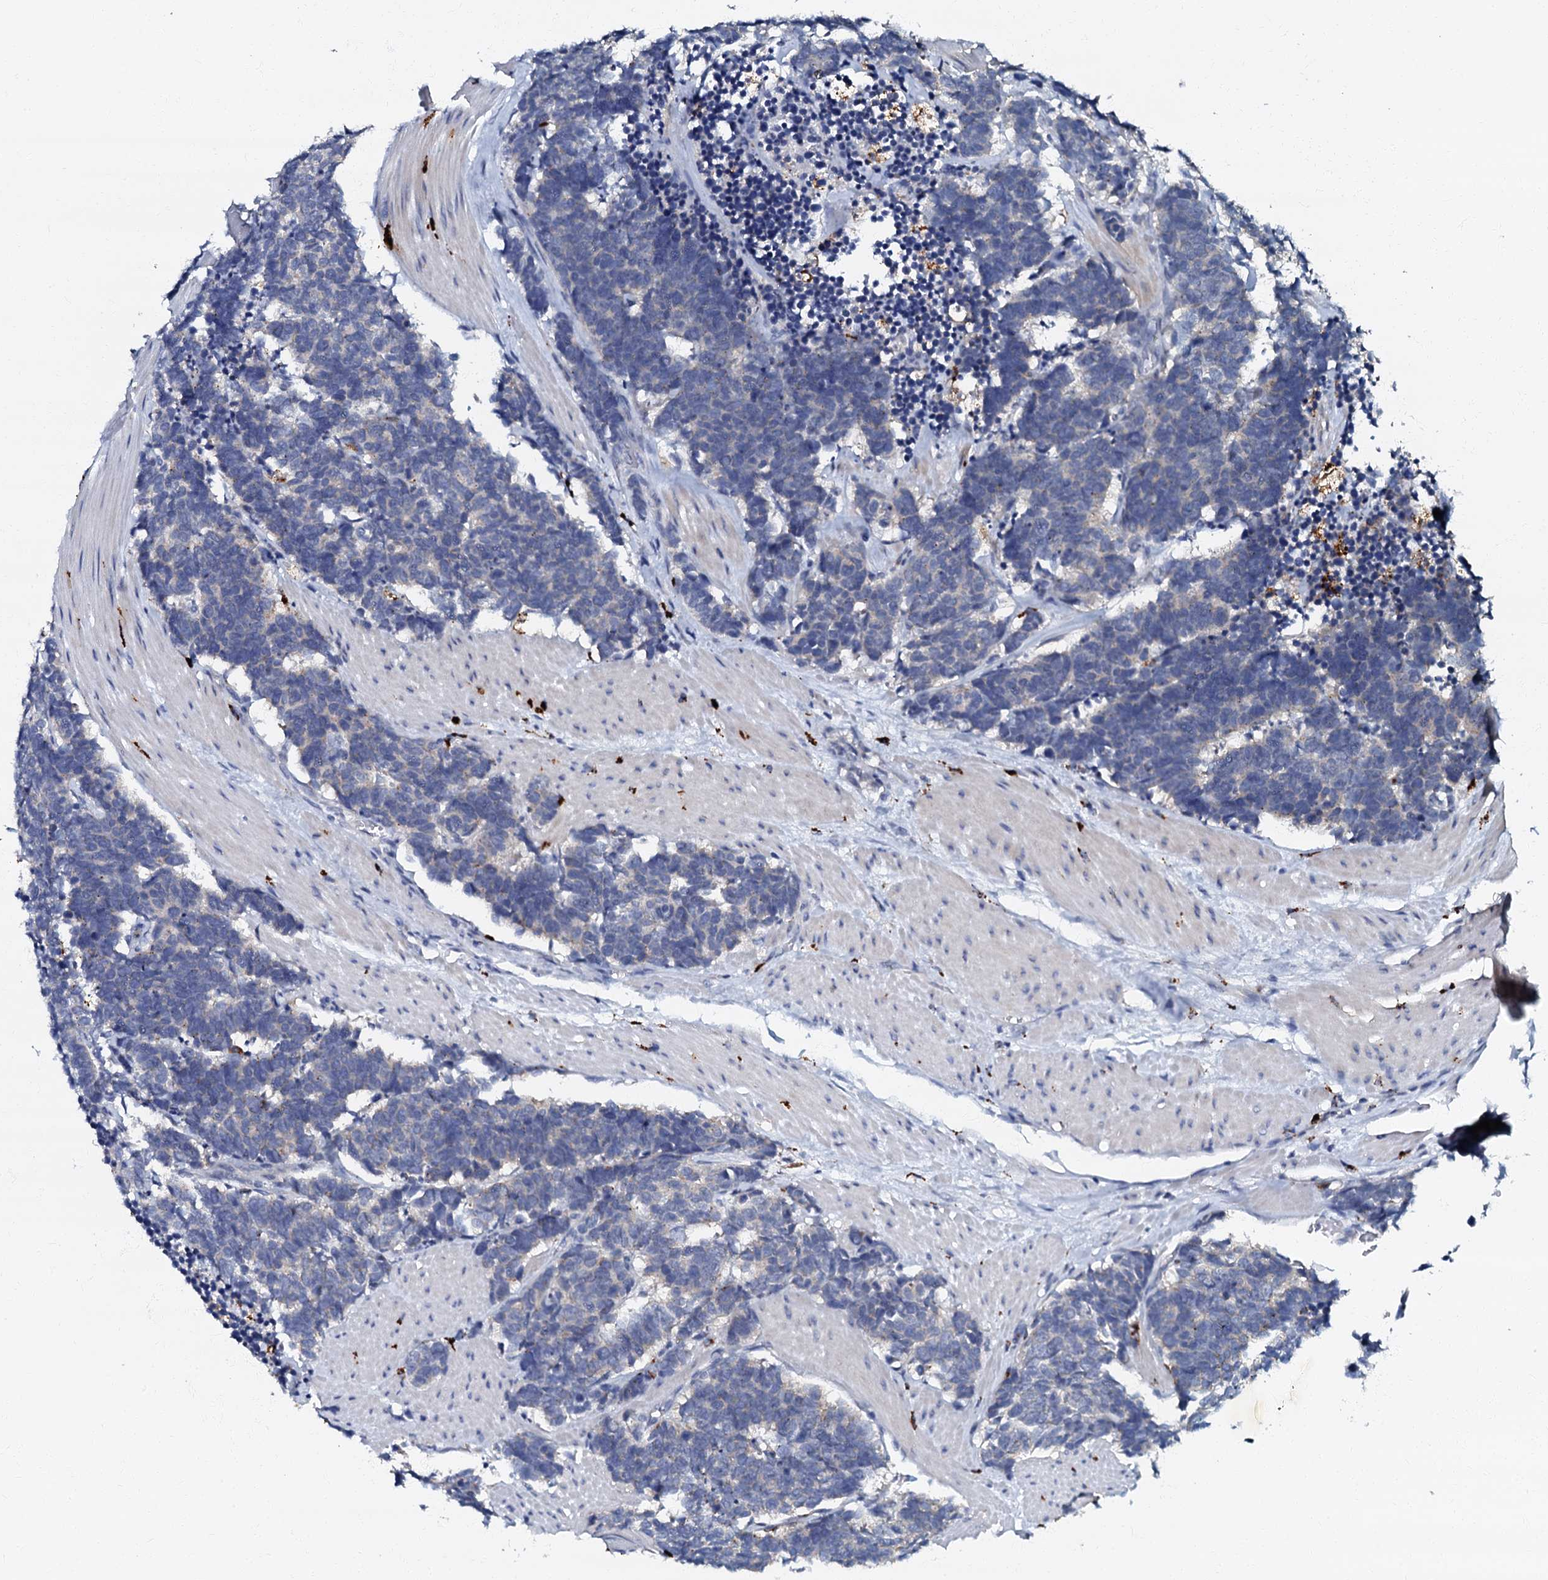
{"staining": {"intensity": "negative", "quantity": "none", "location": "none"}, "tissue": "carcinoid", "cell_type": "Tumor cells", "image_type": "cancer", "snomed": [{"axis": "morphology", "description": "Carcinoma, NOS"}, {"axis": "morphology", "description": "Carcinoid, malignant, NOS"}, {"axis": "topography", "description": "Urinary bladder"}], "caption": "The image displays no staining of tumor cells in carcinoma.", "gene": "OLAH", "patient": {"sex": "male", "age": 57}}